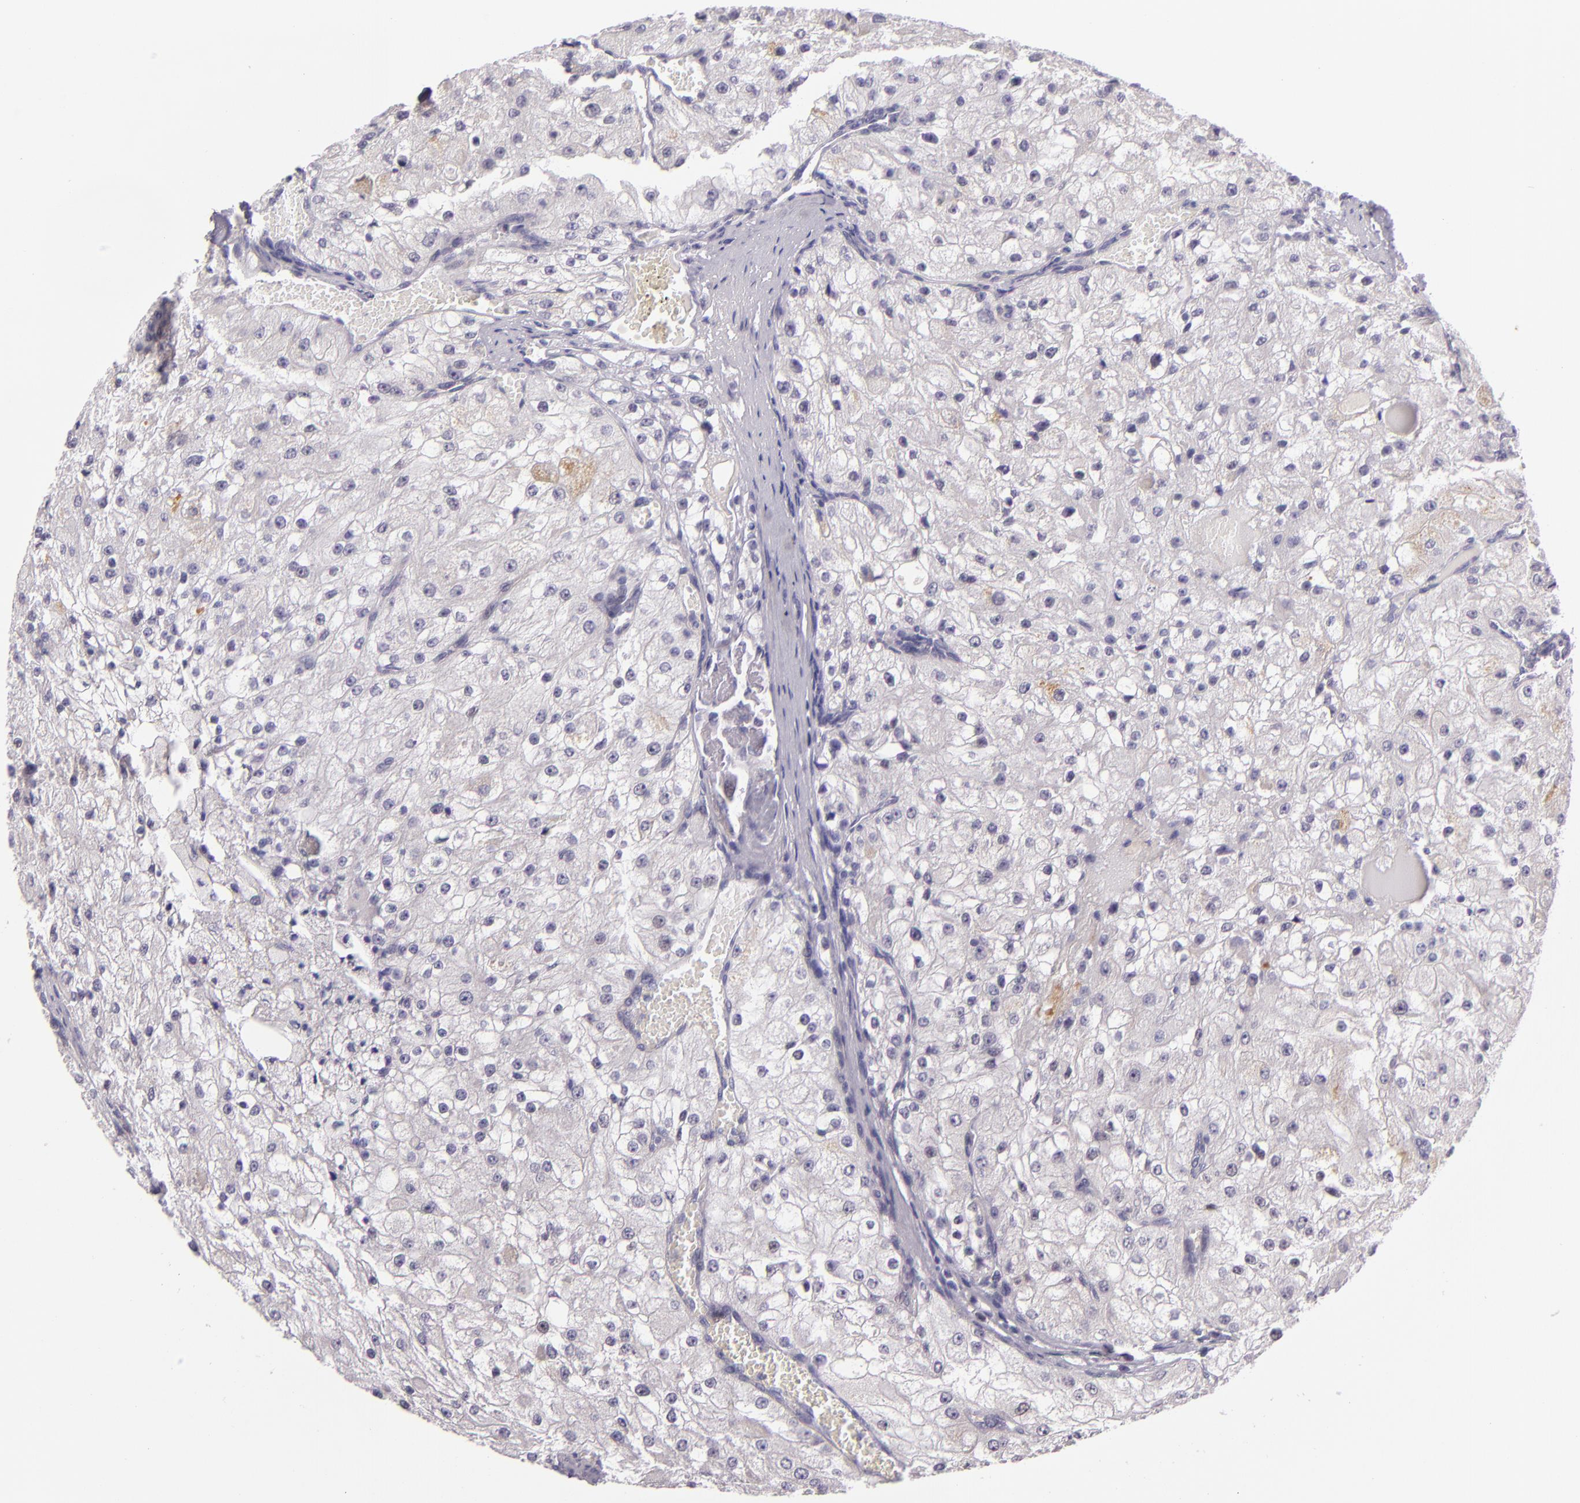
{"staining": {"intensity": "negative", "quantity": "none", "location": "none"}, "tissue": "renal cancer", "cell_type": "Tumor cells", "image_type": "cancer", "snomed": [{"axis": "morphology", "description": "Adenocarcinoma, NOS"}, {"axis": "topography", "description": "Kidney"}], "caption": "The histopathology image displays no significant expression in tumor cells of renal cancer.", "gene": "CSE1L", "patient": {"sex": "female", "age": 74}}